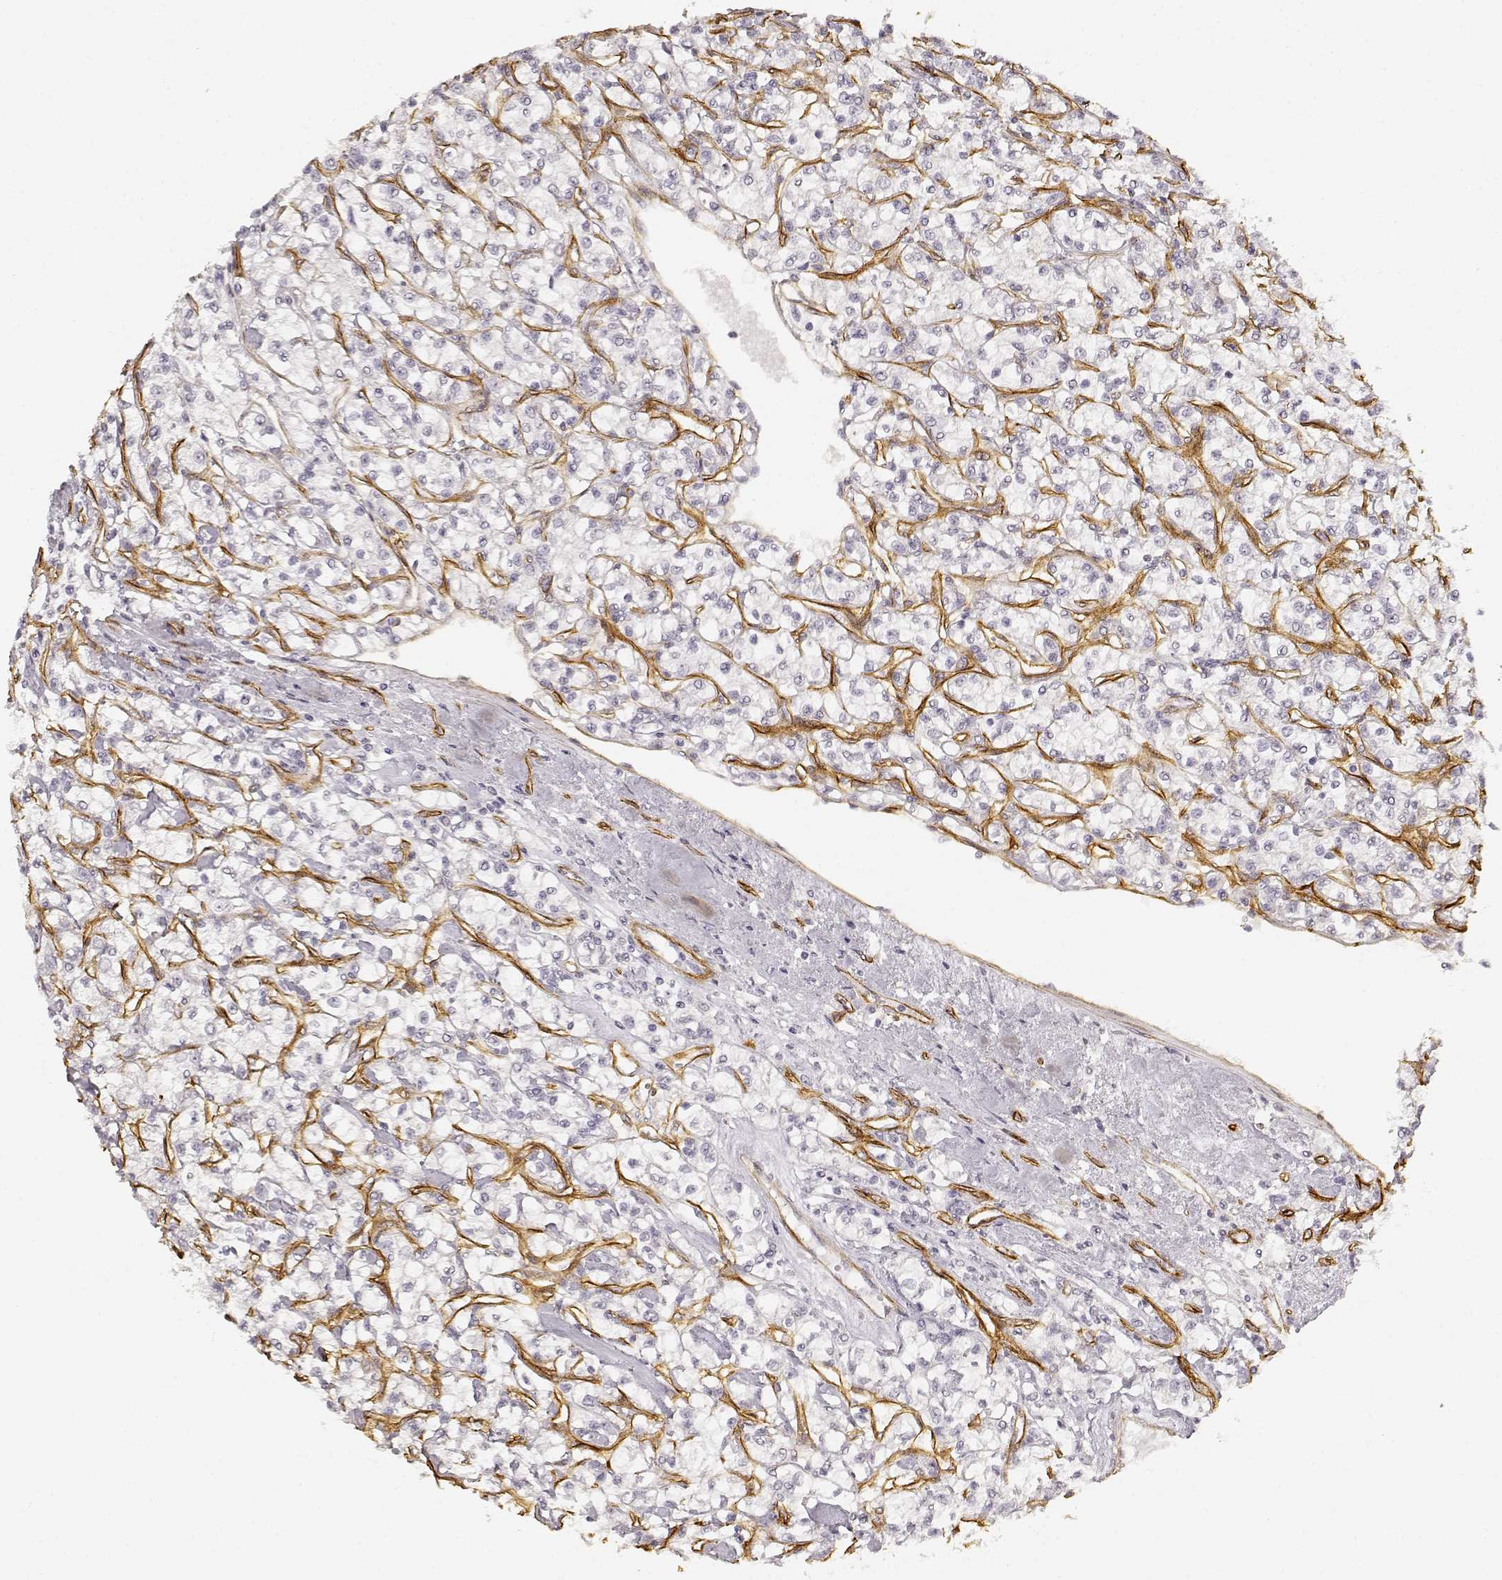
{"staining": {"intensity": "negative", "quantity": "none", "location": "none"}, "tissue": "renal cancer", "cell_type": "Tumor cells", "image_type": "cancer", "snomed": [{"axis": "morphology", "description": "Adenocarcinoma, NOS"}, {"axis": "topography", "description": "Kidney"}], "caption": "A photomicrograph of human adenocarcinoma (renal) is negative for staining in tumor cells. (DAB IHC with hematoxylin counter stain).", "gene": "LAMA4", "patient": {"sex": "female", "age": 59}}